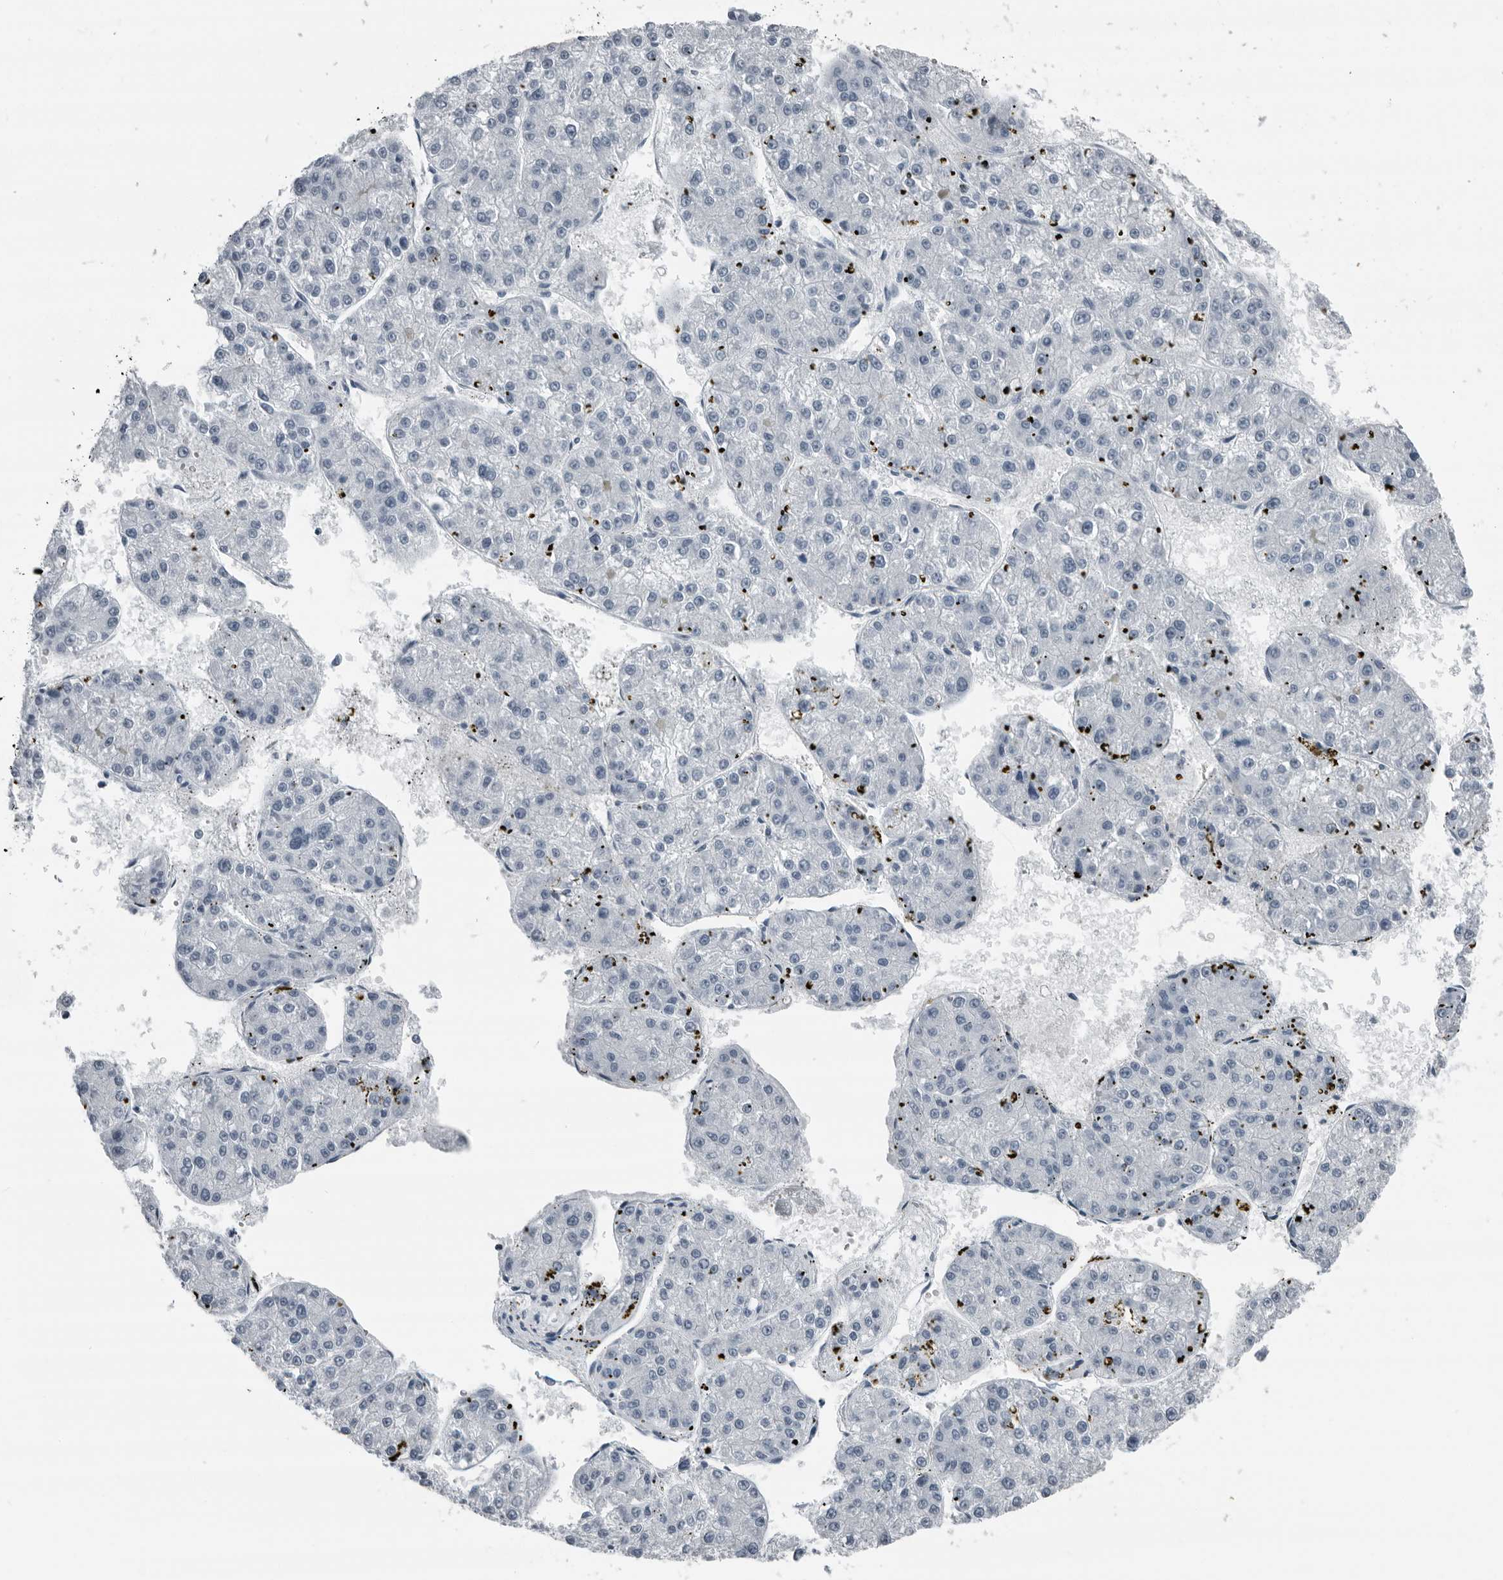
{"staining": {"intensity": "negative", "quantity": "none", "location": "none"}, "tissue": "liver cancer", "cell_type": "Tumor cells", "image_type": "cancer", "snomed": [{"axis": "morphology", "description": "Carcinoma, Hepatocellular, NOS"}, {"axis": "topography", "description": "Liver"}], "caption": "Immunohistochemistry image of neoplastic tissue: hepatocellular carcinoma (liver) stained with DAB (3,3'-diaminobenzidine) reveals no significant protein positivity in tumor cells. (Stains: DAB immunohistochemistry (IHC) with hematoxylin counter stain, Microscopy: brightfield microscopy at high magnification).", "gene": "PRSS1", "patient": {"sex": "female", "age": 73}}